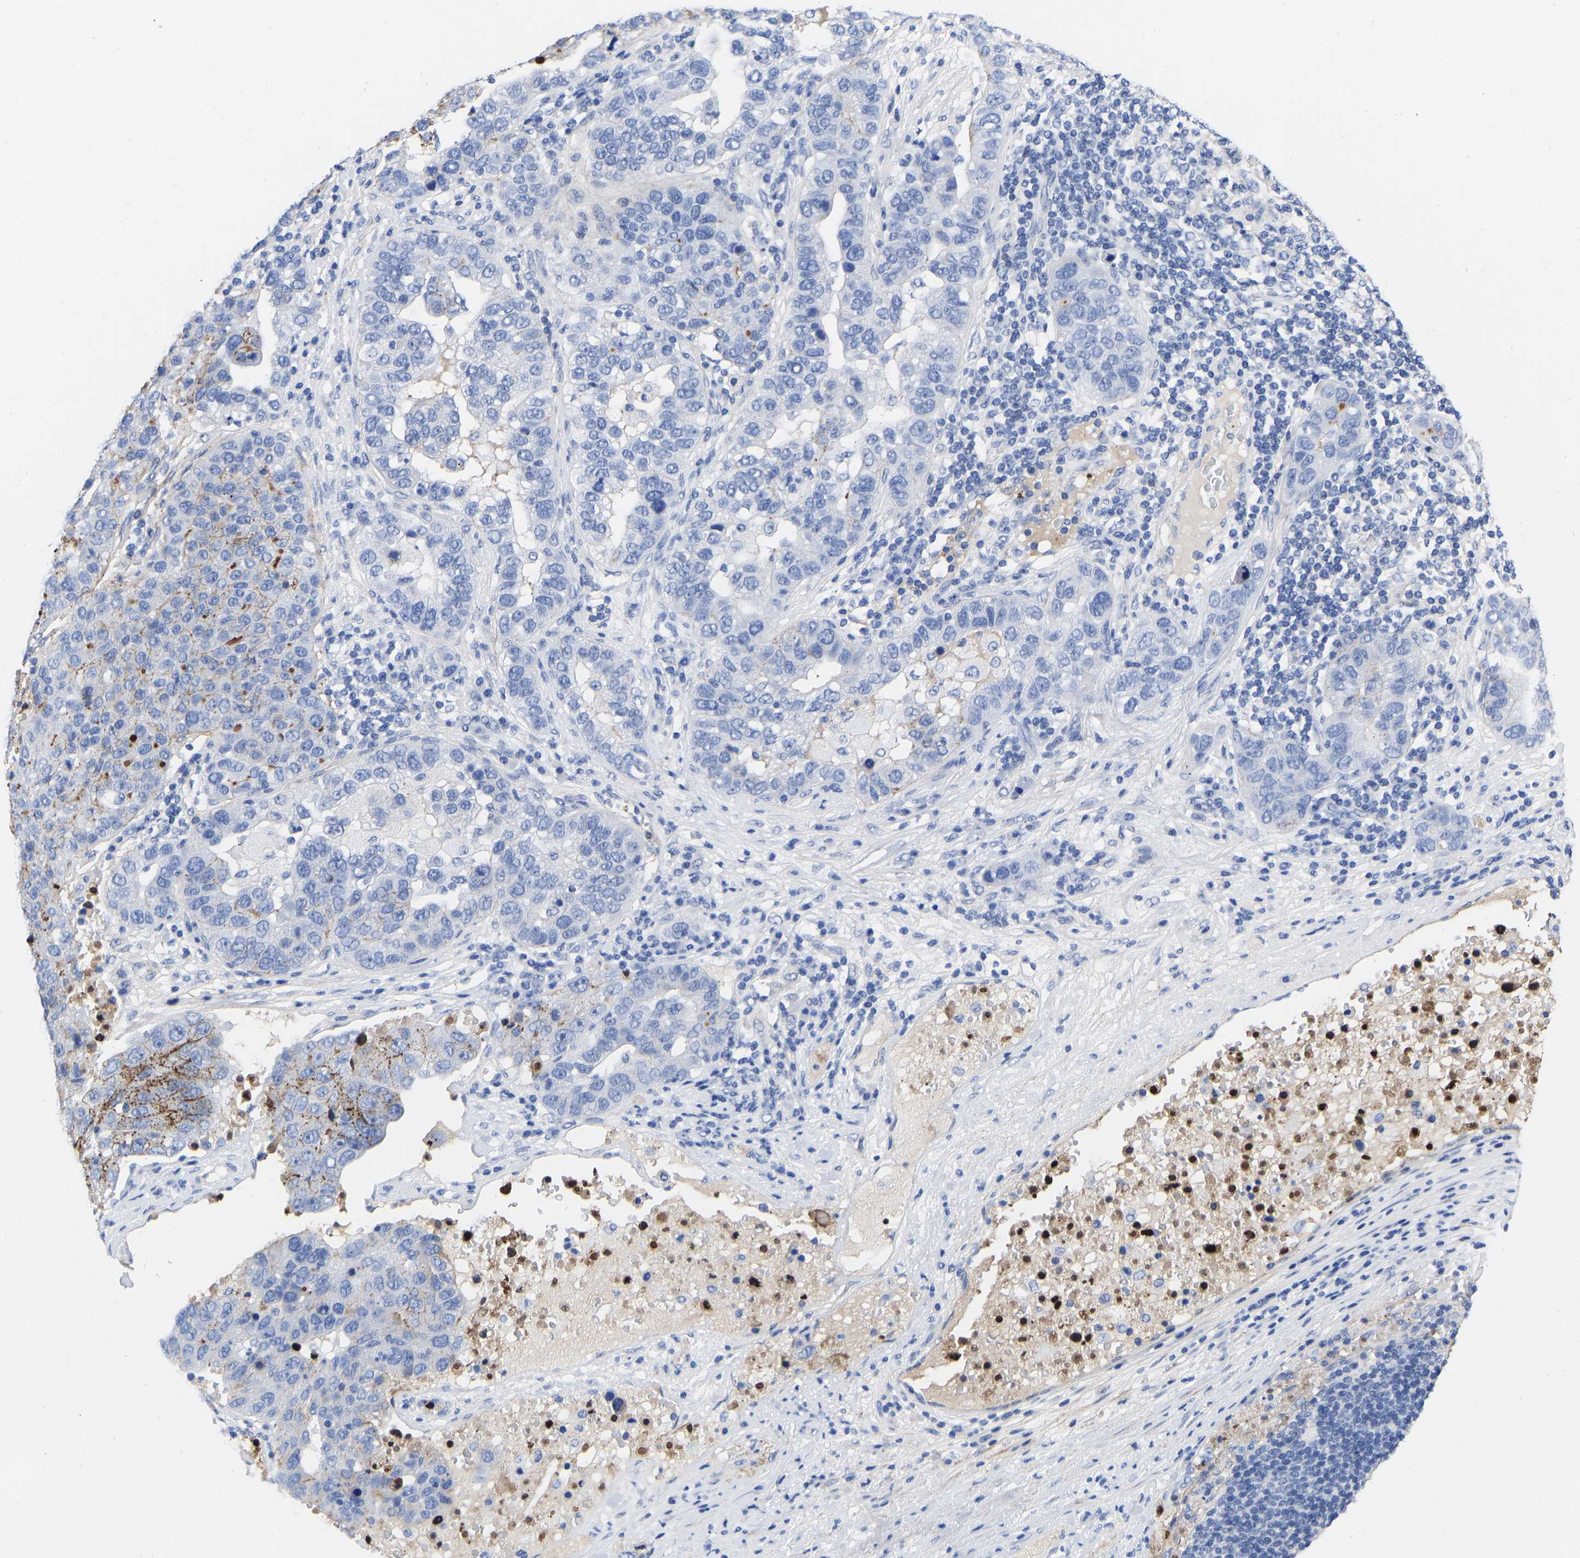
{"staining": {"intensity": "negative", "quantity": "none", "location": "none"}, "tissue": "pancreatic cancer", "cell_type": "Tumor cells", "image_type": "cancer", "snomed": [{"axis": "morphology", "description": "Adenocarcinoma, NOS"}, {"axis": "topography", "description": "Pancreas"}], "caption": "Human pancreatic adenocarcinoma stained for a protein using IHC reveals no staining in tumor cells.", "gene": "GPA33", "patient": {"sex": "female", "age": 61}}